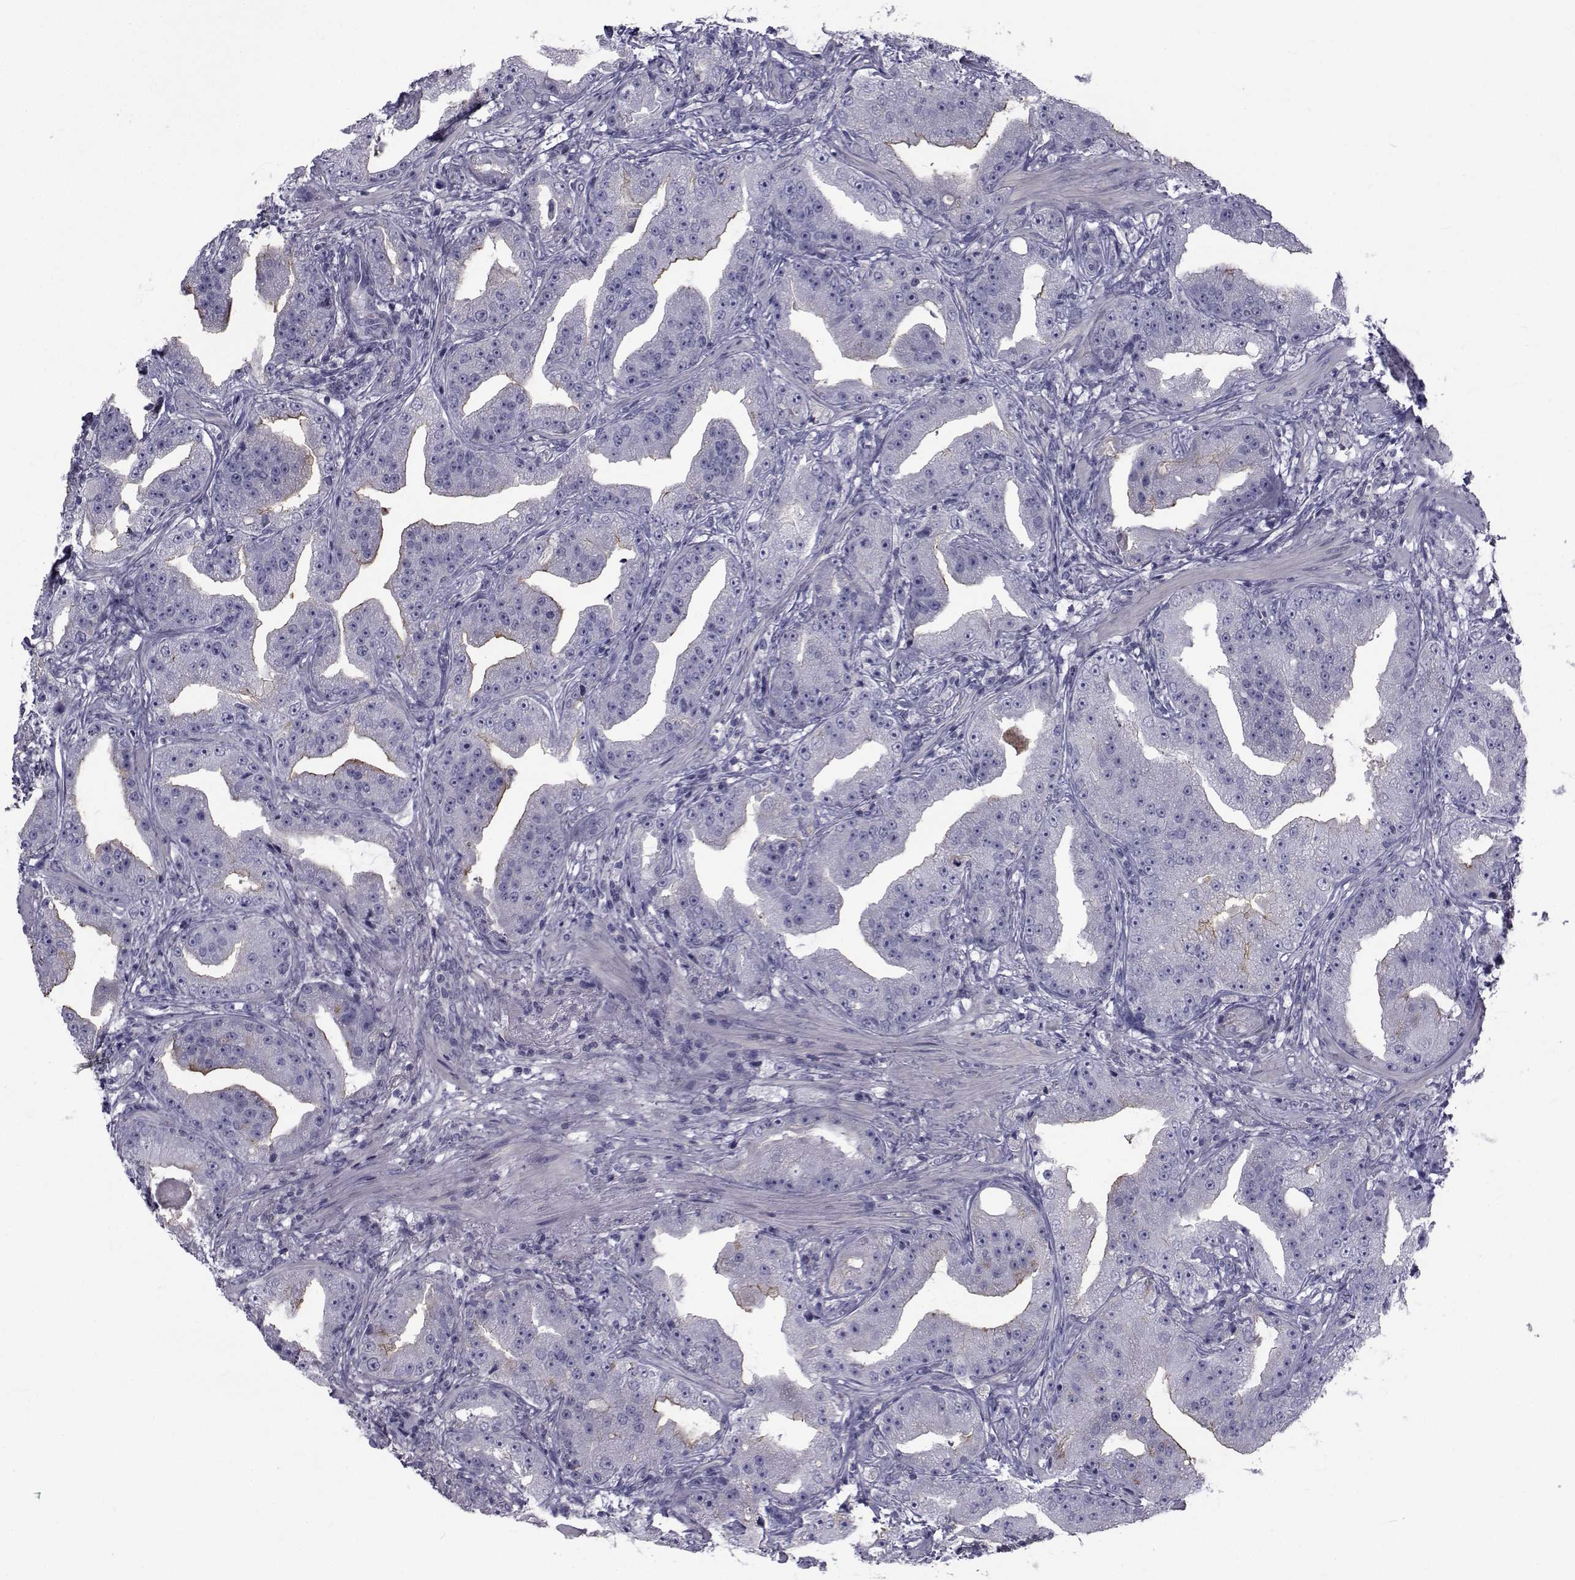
{"staining": {"intensity": "strong", "quantity": "<25%", "location": "cytoplasmic/membranous"}, "tissue": "prostate cancer", "cell_type": "Tumor cells", "image_type": "cancer", "snomed": [{"axis": "morphology", "description": "Adenocarcinoma, Low grade"}, {"axis": "topography", "description": "Prostate"}], "caption": "Protein analysis of prostate low-grade adenocarcinoma tissue exhibits strong cytoplasmic/membranous staining in approximately <25% of tumor cells.", "gene": "FDXR", "patient": {"sex": "male", "age": 62}}